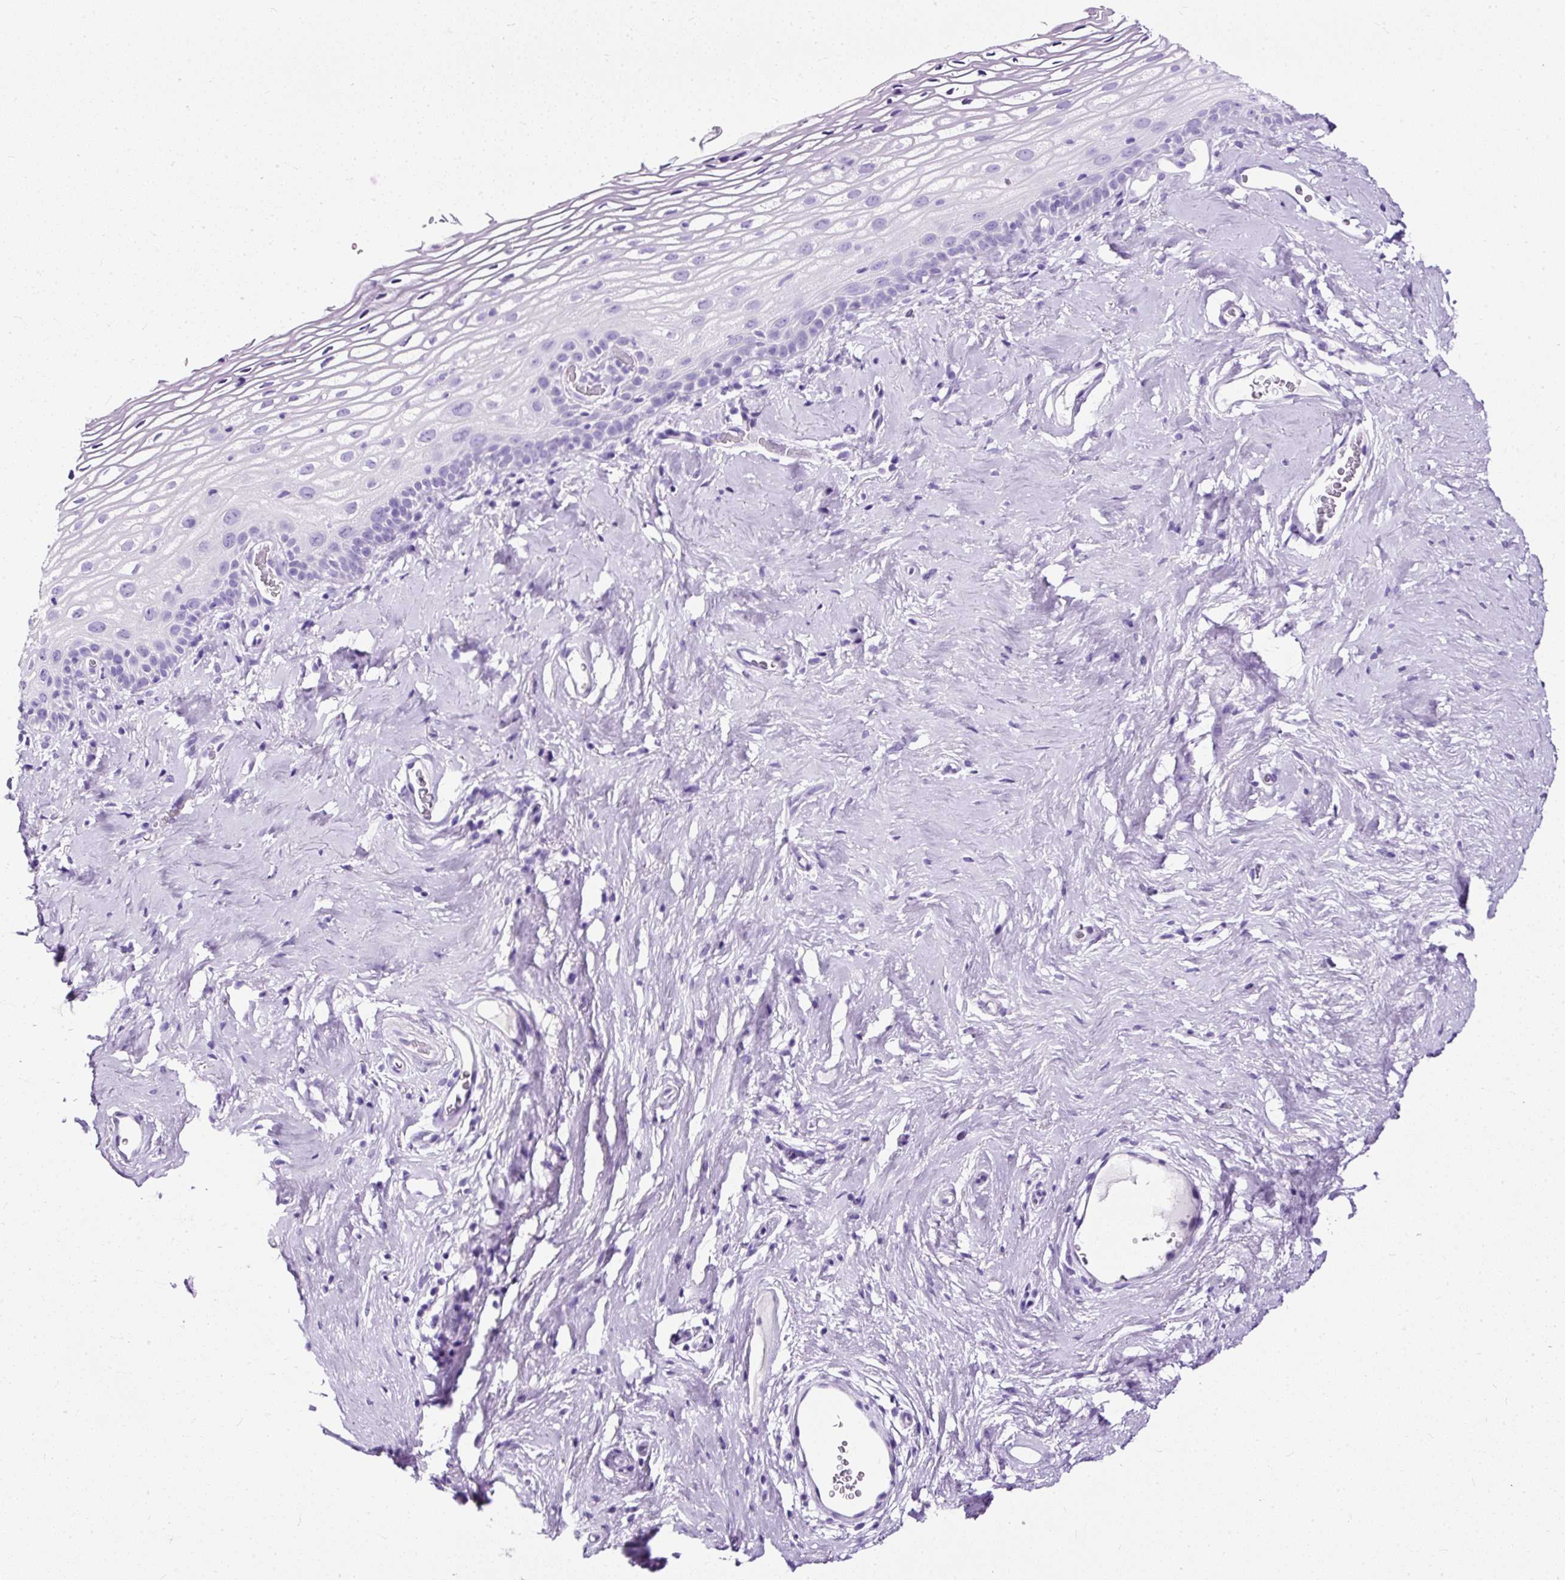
{"staining": {"intensity": "negative", "quantity": "none", "location": "none"}, "tissue": "vagina", "cell_type": "Squamous epithelial cells", "image_type": "normal", "snomed": [{"axis": "morphology", "description": "Normal tissue, NOS"}, {"axis": "morphology", "description": "Adenocarcinoma, NOS"}, {"axis": "topography", "description": "Rectum"}, {"axis": "topography", "description": "Vagina"}, {"axis": "topography", "description": "Peripheral nerve tissue"}], "caption": "IHC micrograph of normal vagina: human vagina stained with DAB exhibits no significant protein expression in squamous epithelial cells. Nuclei are stained in blue.", "gene": "NTS", "patient": {"sex": "female", "age": 71}}